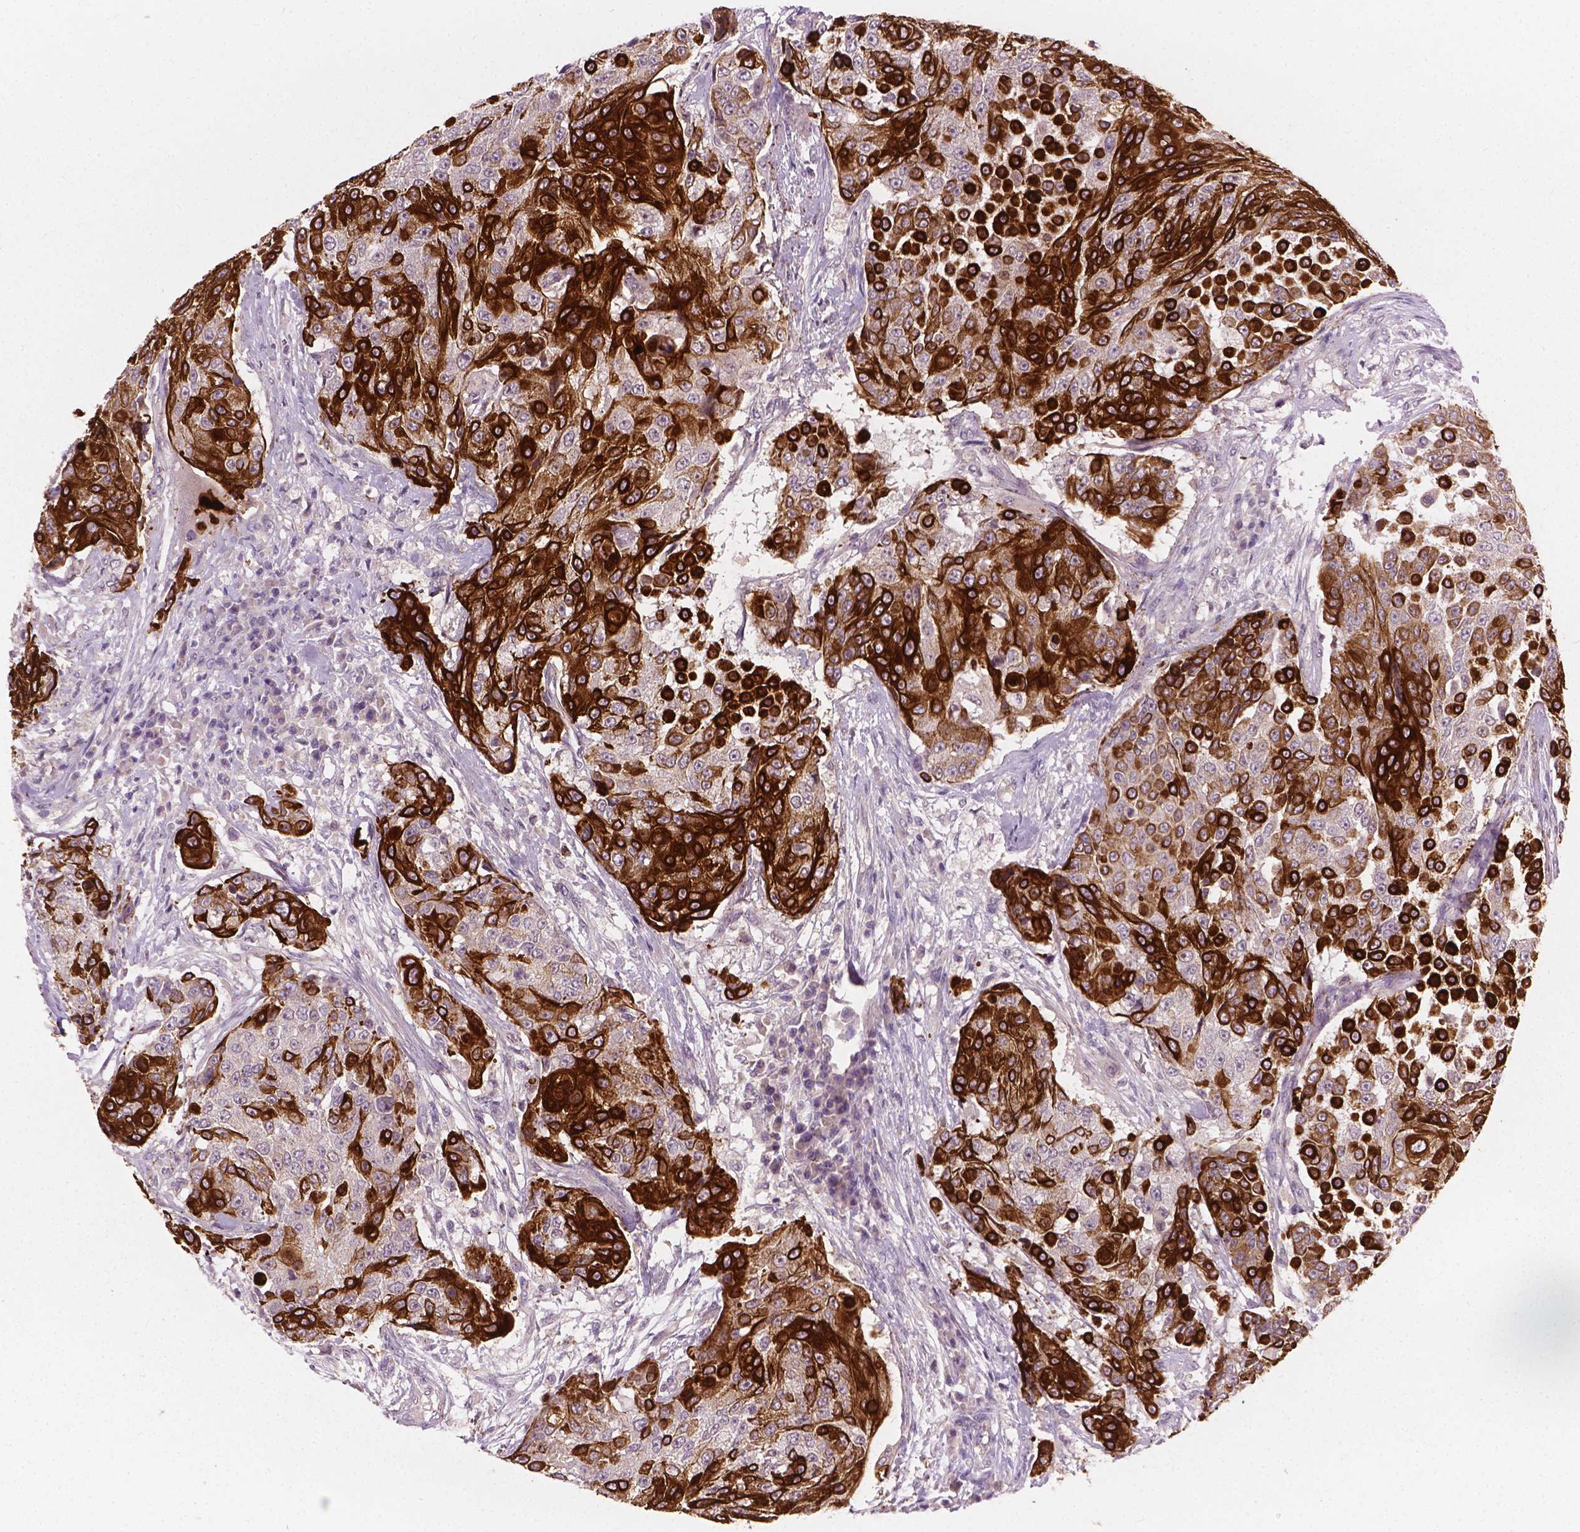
{"staining": {"intensity": "strong", "quantity": "25%-75%", "location": "cytoplasmic/membranous"}, "tissue": "urothelial cancer", "cell_type": "Tumor cells", "image_type": "cancer", "snomed": [{"axis": "morphology", "description": "Urothelial carcinoma, High grade"}, {"axis": "topography", "description": "Urinary bladder"}], "caption": "Urothelial carcinoma (high-grade) tissue reveals strong cytoplasmic/membranous expression in approximately 25%-75% of tumor cells", "gene": "KRT17", "patient": {"sex": "female", "age": 63}}